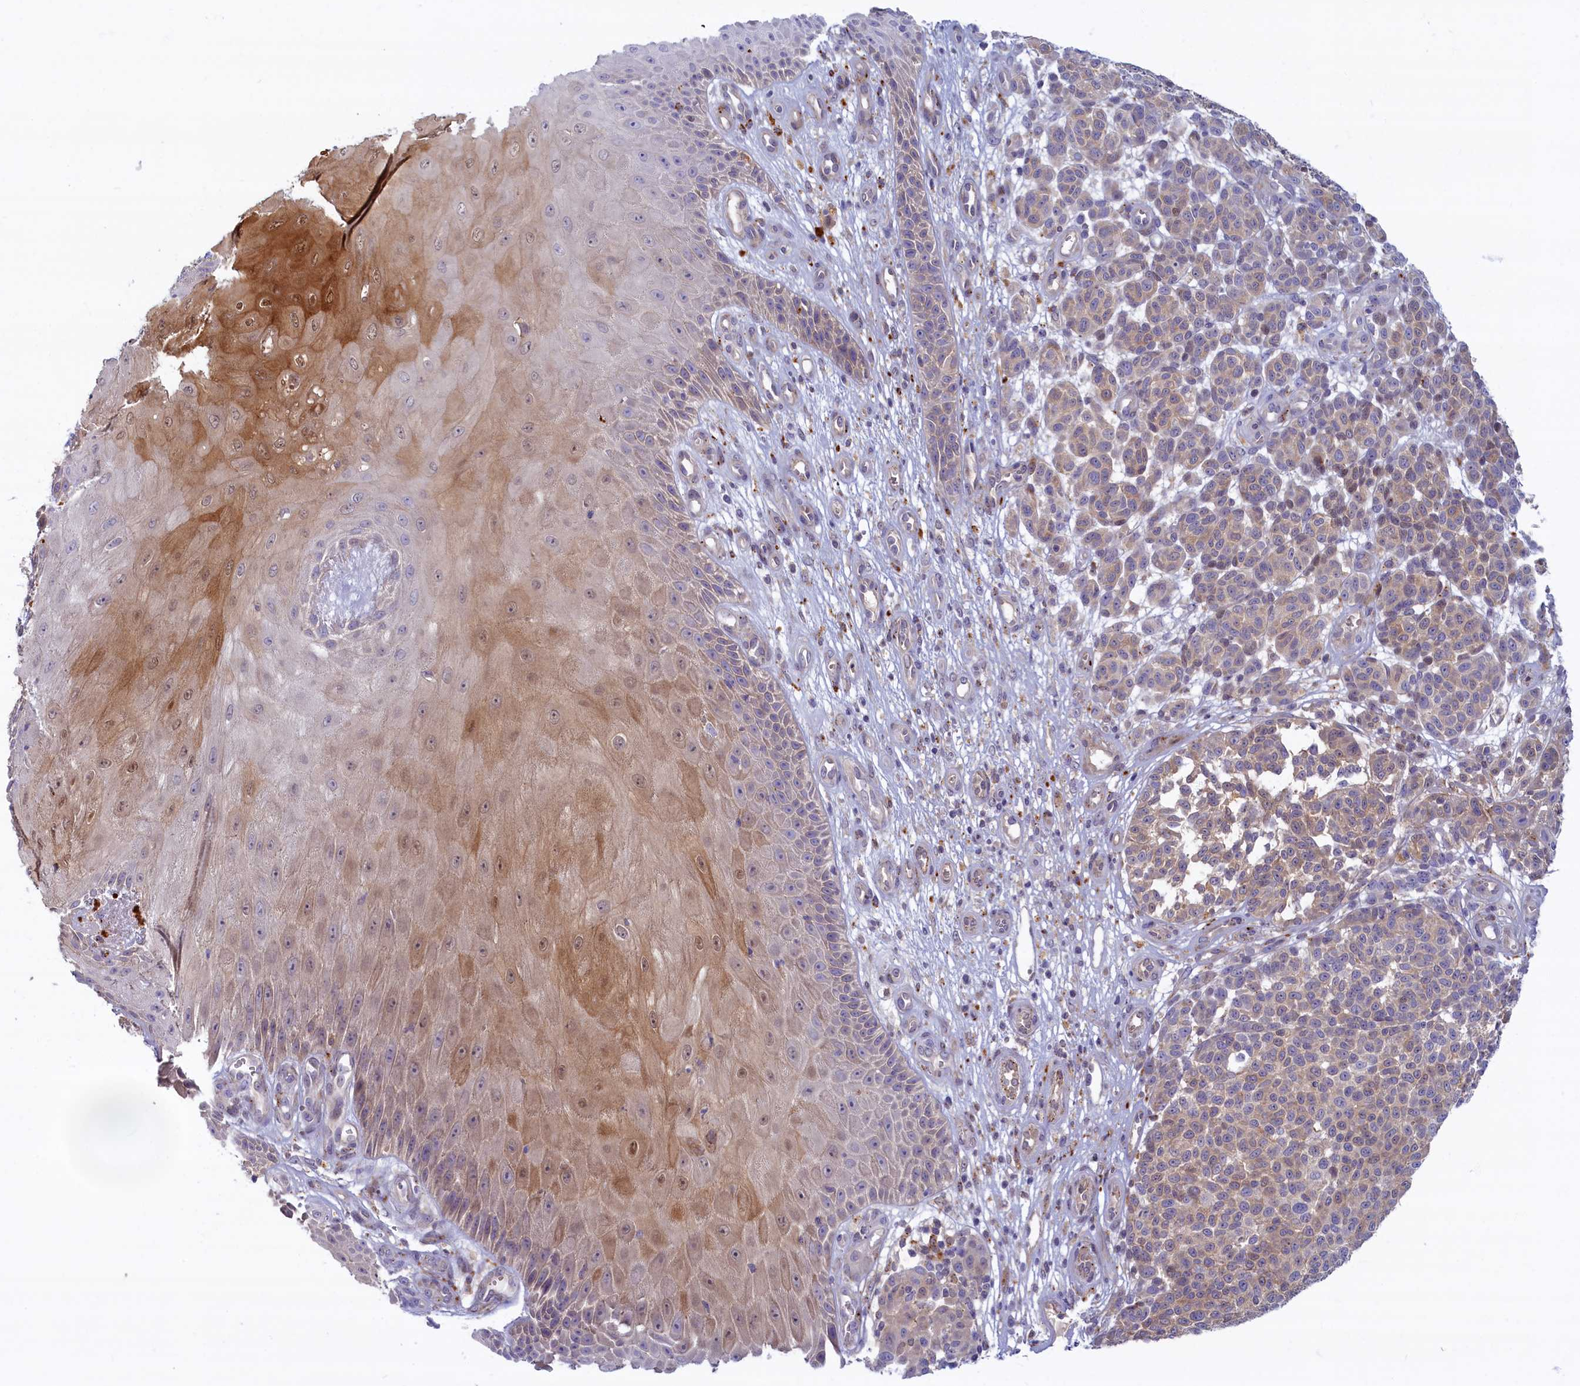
{"staining": {"intensity": "weak", "quantity": "25%-75%", "location": "cytoplasmic/membranous"}, "tissue": "melanoma", "cell_type": "Tumor cells", "image_type": "cancer", "snomed": [{"axis": "morphology", "description": "Malignant melanoma, NOS"}, {"axis": "topography", "description": "Skin"}], "caption": "Immunohistochemistry (IHC) of human malignant melanoma displays low levels of weak cytoplasmic/membranous staining in approximately 25%-75% of tumor cells. The staining was performed using DAB (3,3'-diaminobenzidine) to visualize the protein expression in brown, while the nuclei were stained in blue with hematoxylin (Magnification: 20x).", "gene": "FCSK", "patient": {"sex": "male", "age": 49}}